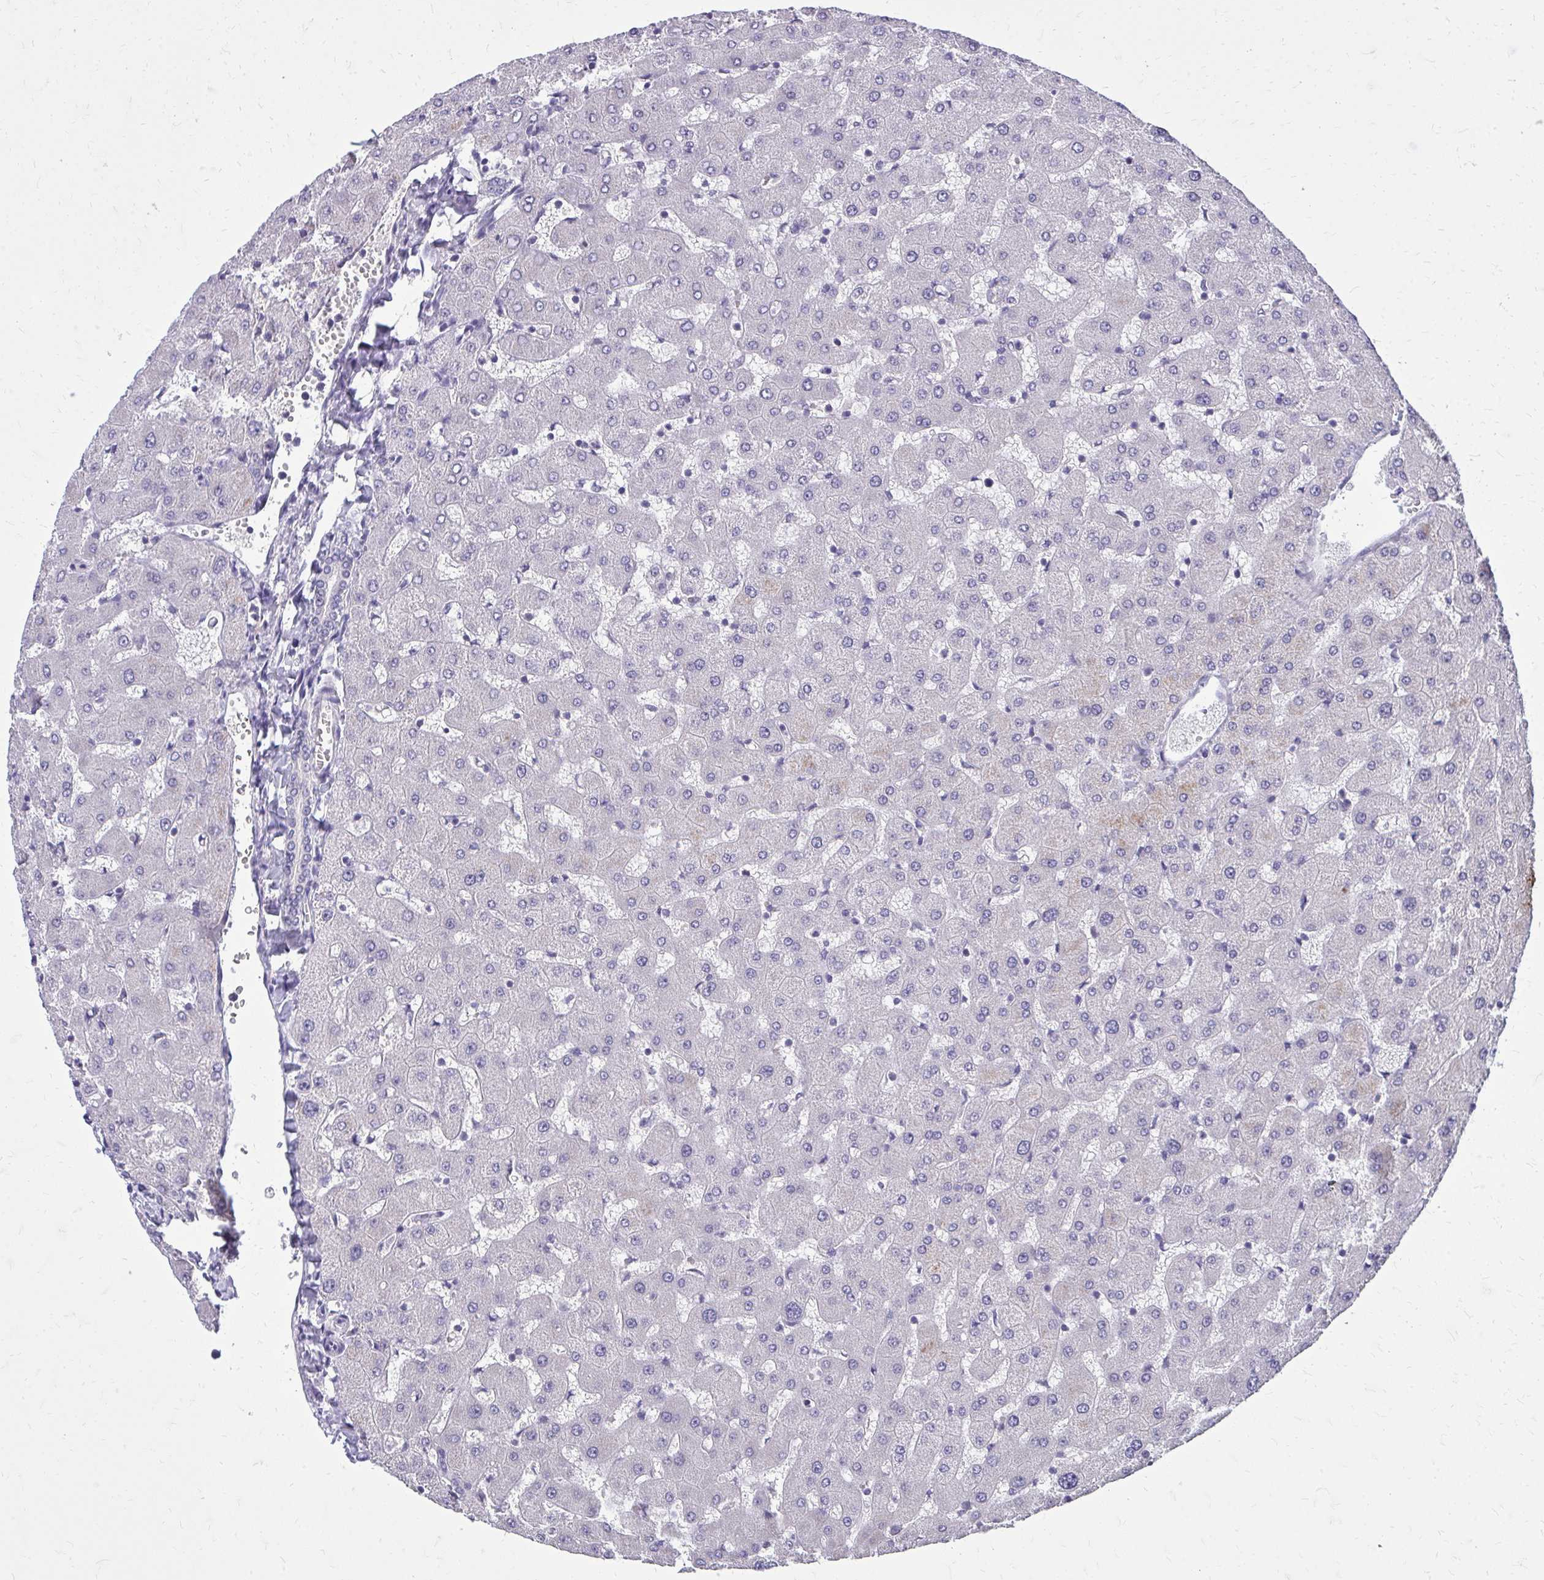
{"staining": {"intensity": "negative", "quantity": "none", "location": "none"}, "tissue": "liver", "cell_type": "Cholangiocytes", "image_type": "normal", "snomed": [{"axis": "morphology", "description": "Normal tissue, NOS"}, {"axis": "topography", "description": "Liver"}], "caption": "This is an immunohistochemistry (IHC) photomicrograph of benign human liver. There is no positivity in cholangiocytes.", "gene": "AKAP5", "patient": {"sex": "female", "age": 63}}